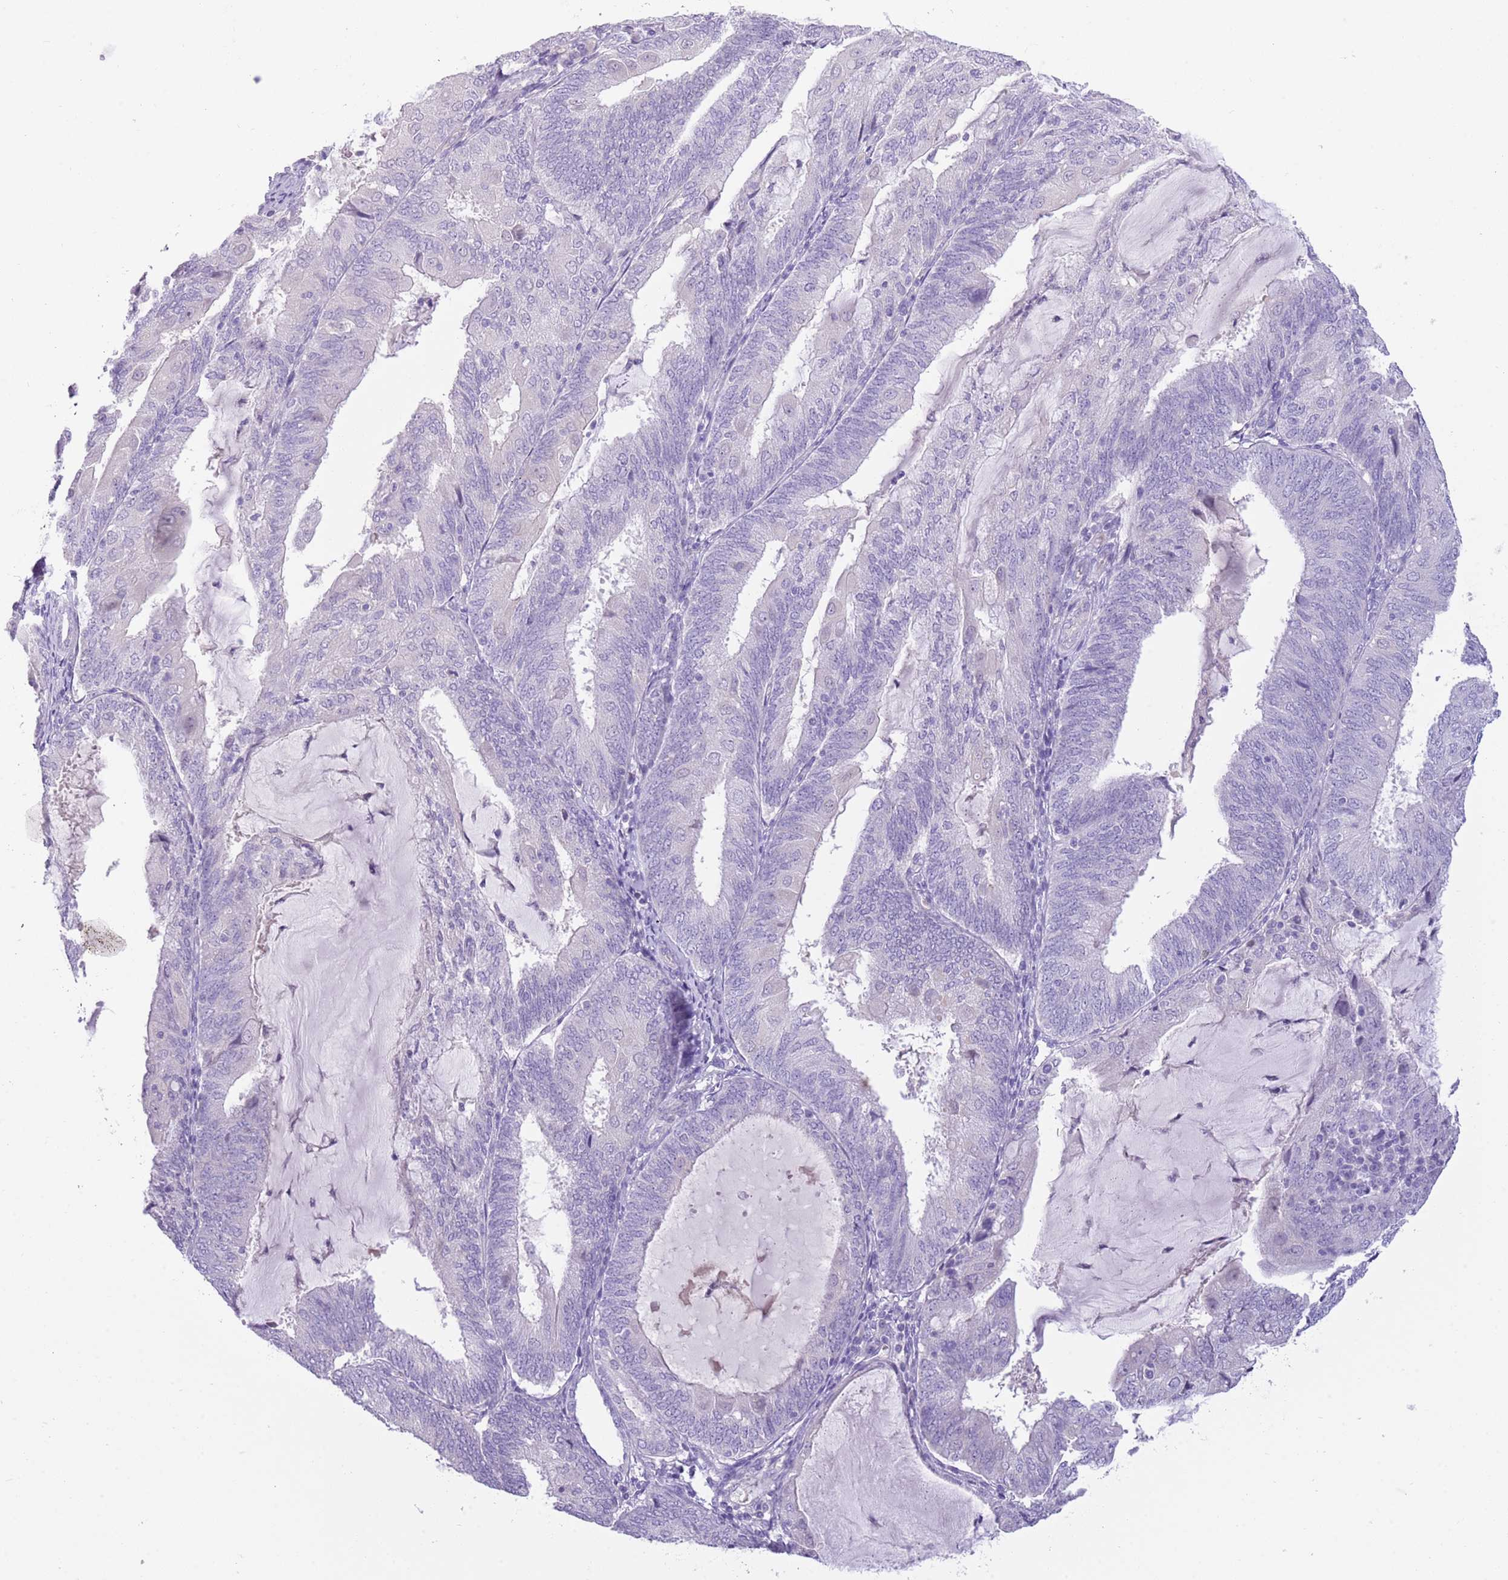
{"staining": {"intensity": "negative", "quantity": "none", "location": "none"}, "tissue": "endometrial cancer", "cell_type": "Tumor cells", "image_type": "cancer", "snomed": [{"axis": "morphology", "description": "Adenocarcinoma, NOS"}, {"axis": "topography", "description": "Endometrium"}], "caption": "Immunohistochemistry of endometrial cancer reveals no positivity in tumor cells.", "gene": "SFTPA1", "patient": {"sex": "female", "age": 81}}